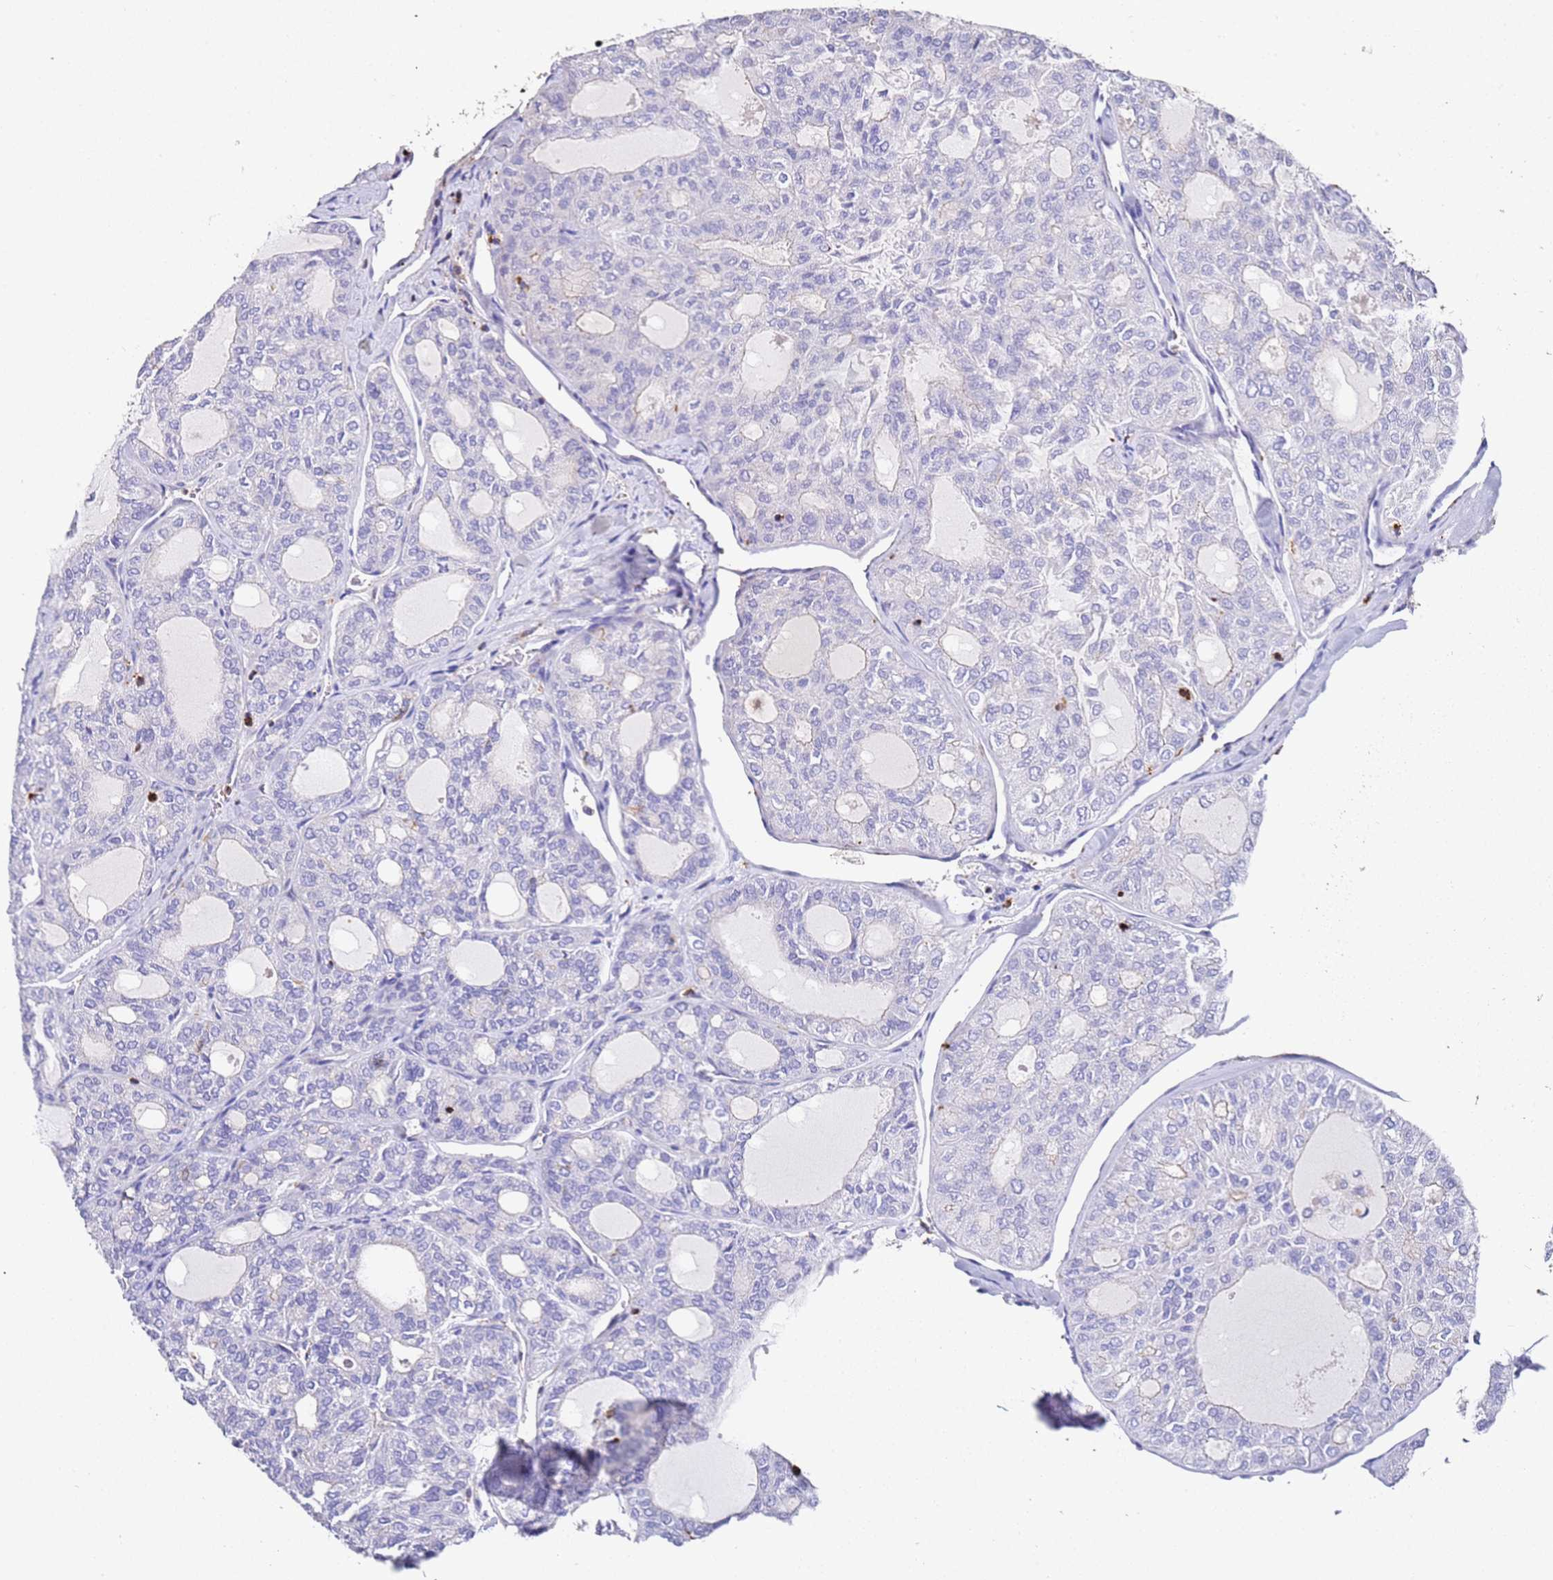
{"staining": {"intensity": "negative", "quantity": "none", "location": "none"}, "tissue": "thyroid cancer", "cell_type": "Tumor cells", "image_type": "cancer", "snomed": [{"axis": "morphology", "description": "Follicular adenoma carcinoma, NOS"}, {"axis": "topography", "description": "Thyroid gland"}], "caption": "IHC photomicrograph of neoplastic tissue: follicular adenoma carcinoma (thyroid) stained with DAB exhibits no significant protein staining in tumor cells.", "gene": "ZNF671", "patient": {"sex": "male", "age": 75}}